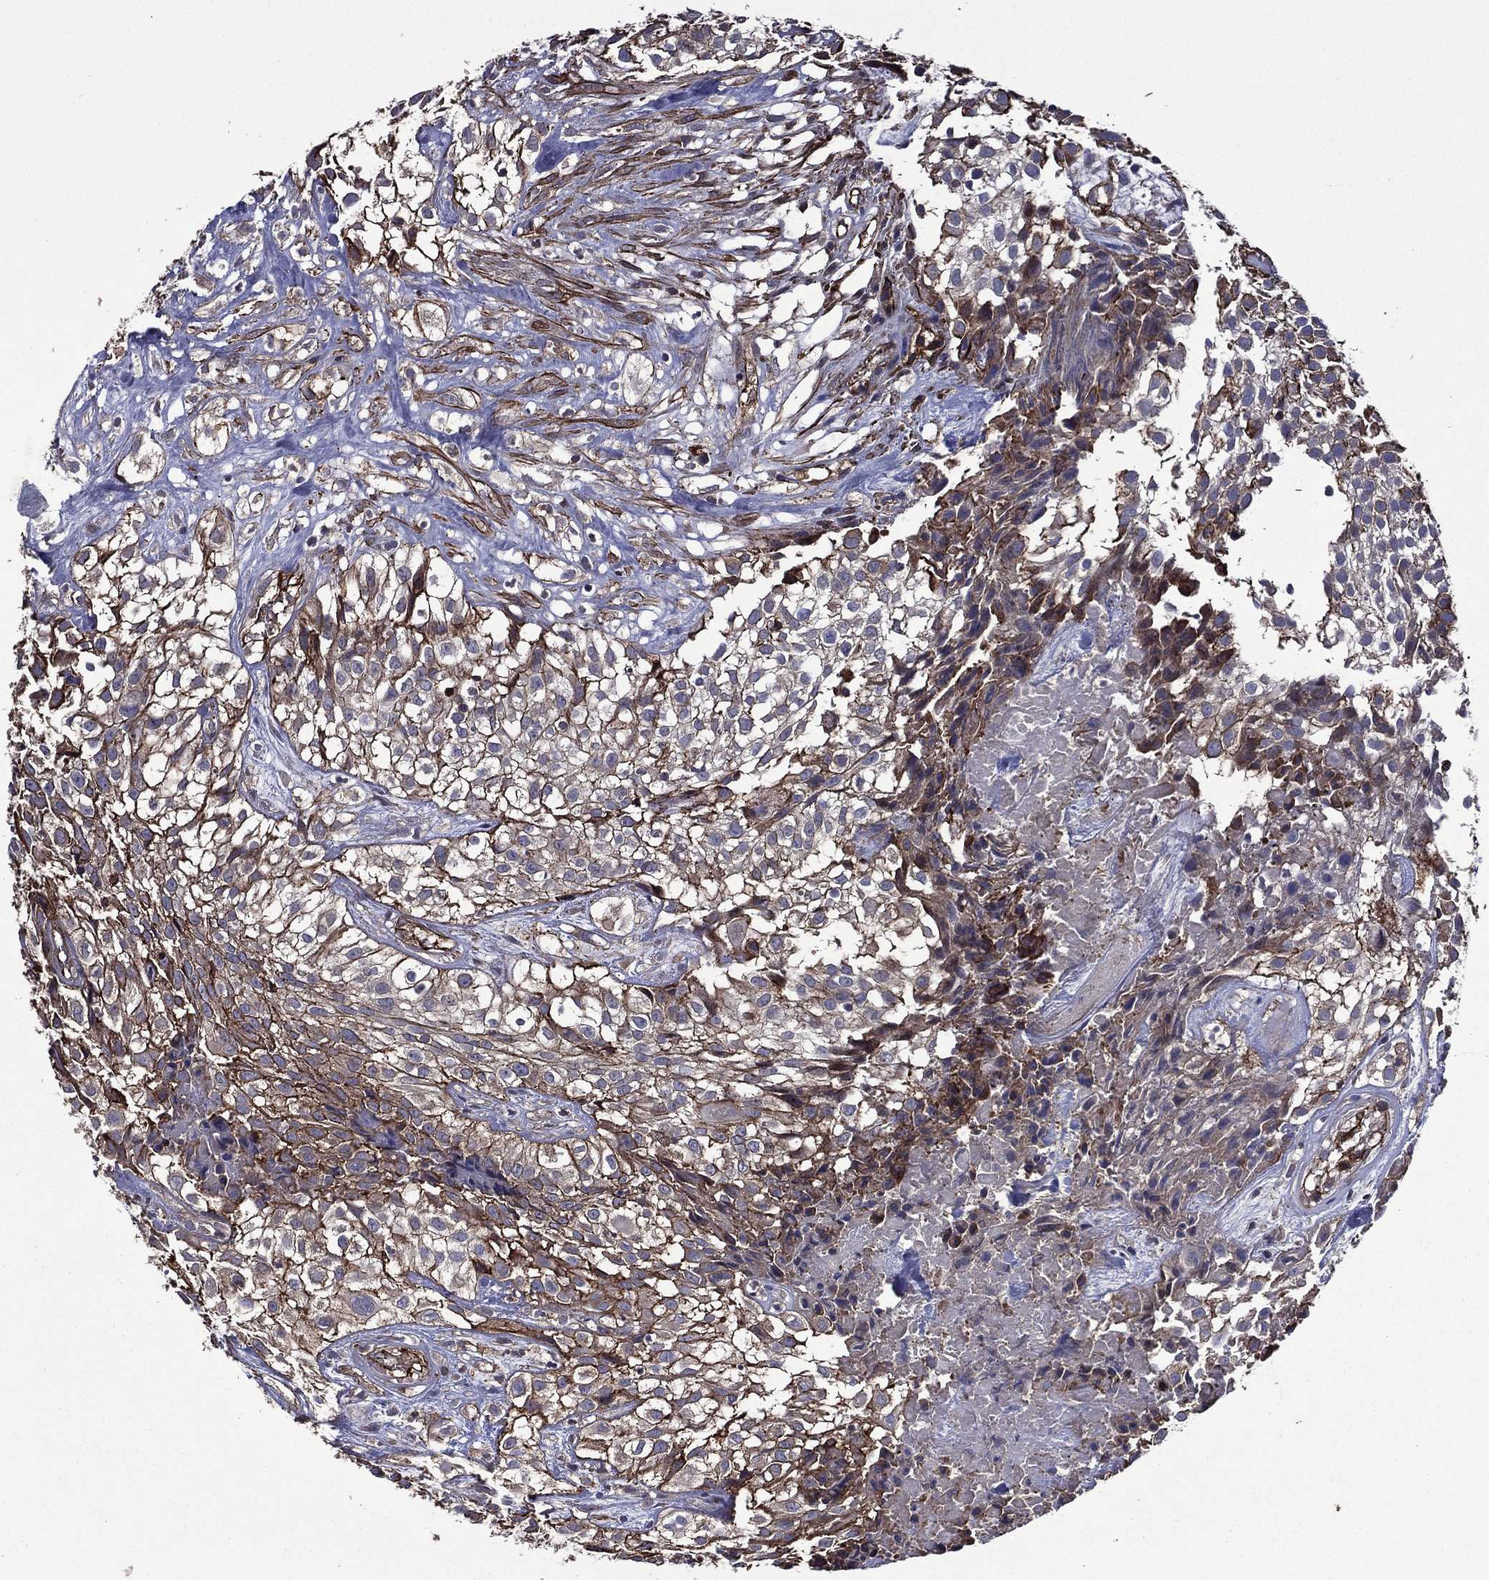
{"staining": {"intensity": "strong", "quantity": "25%-75%", "location": "cytoplasmic/membranous"}, "tissue": "urothelial cancer", "cell_type": "Tumor cells", "image_type": "cancer", "snomed": [{"axis": "morphology", "description": "Urothelial carcinoma, High grade"}, {"axis": "topography", "description": "Urinary bladder"}], "caption": "IHC (DAB (3,3'-diaminobenzidine)) staining of urothelial cancer displays strong cytoplasmic/membranous protein staining in approximately 25%-75% of tumor cells.", "gene": "PLPP3", "patient": {"sex": "male", "age": 56}}